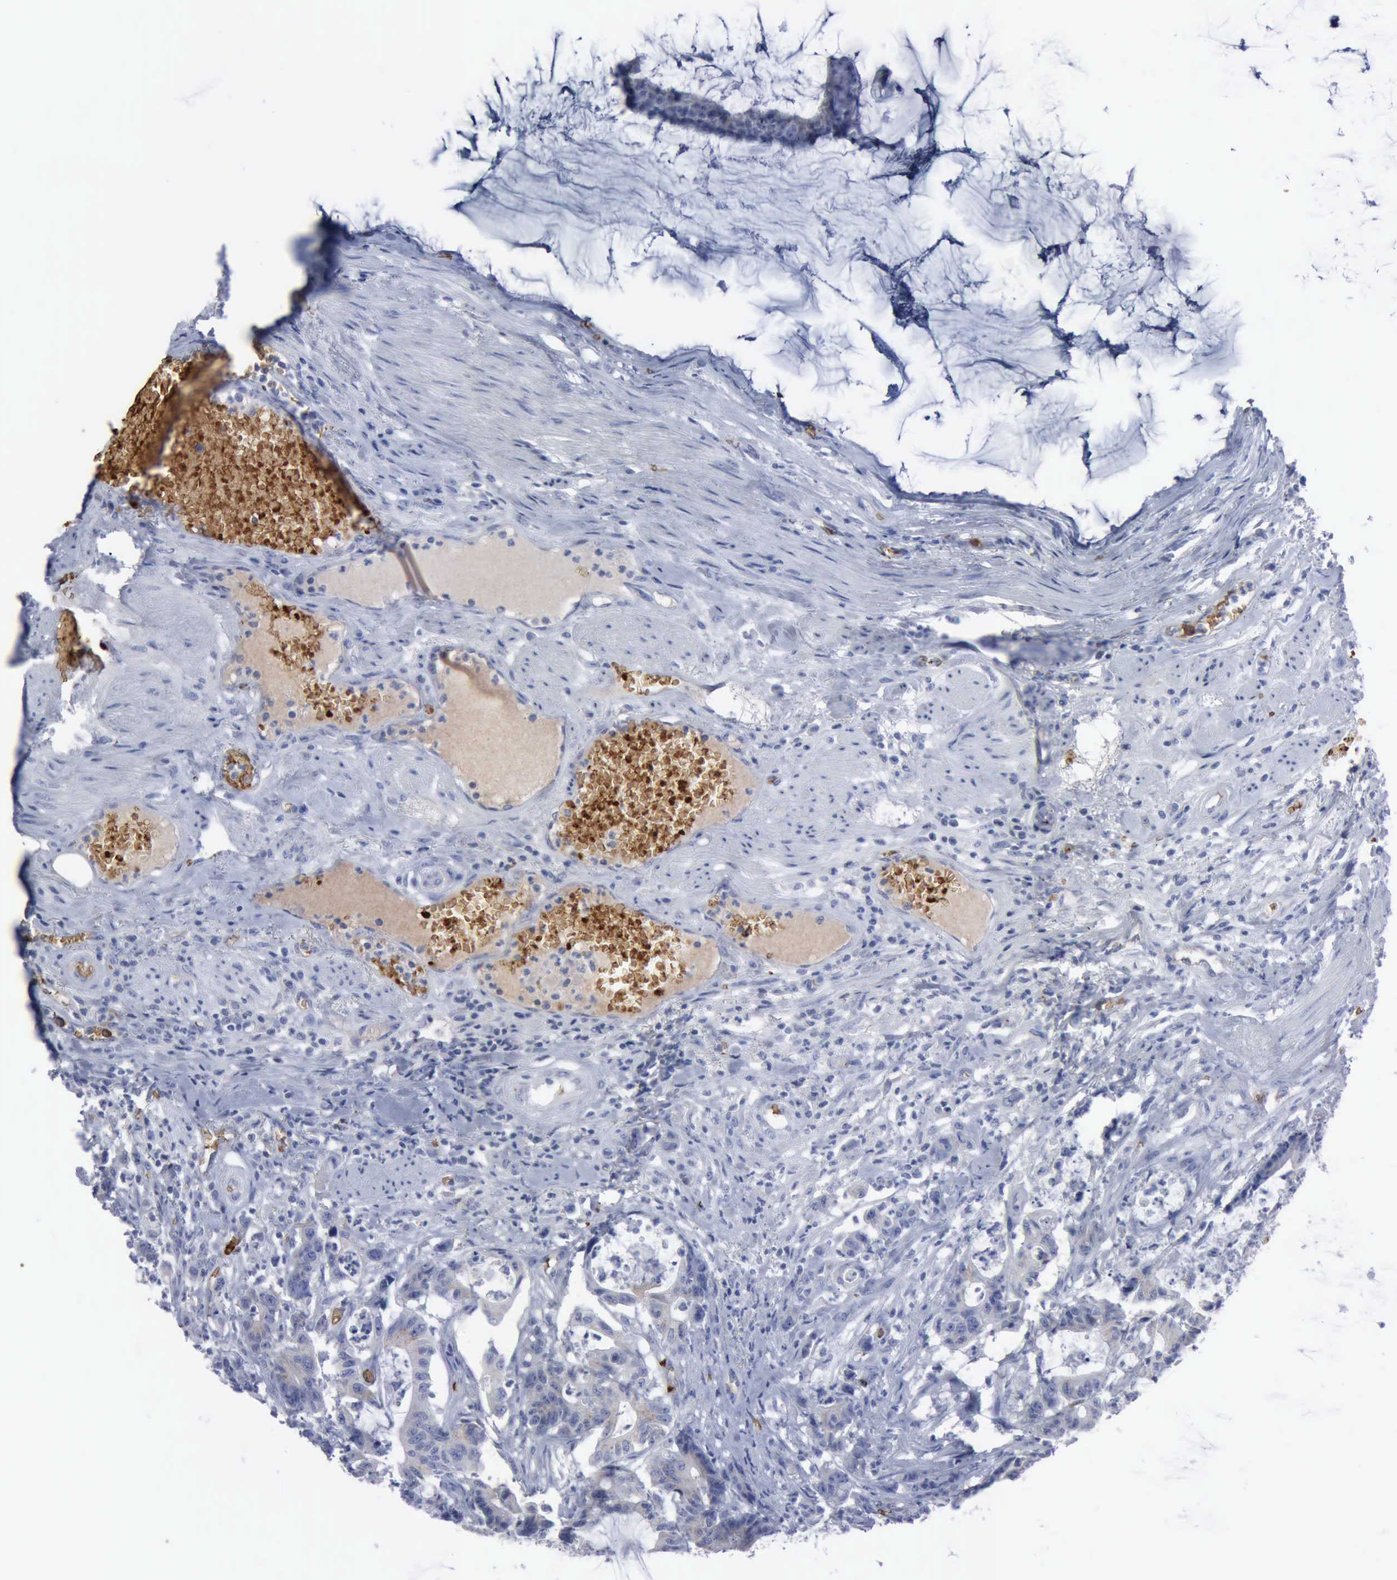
{"staining": {"intensity": "weak", "quantity": ">75%", "location": "cytoplasmic/membranous"}, "tissue": "colorectal cancer", "cell_type": "Tumor cells", "image_type": "cancer", "snomed": [{"axis": "morphology", "description": "Adenocarcinoma, NOS"}, {"axis": "topography", "description": "Colon"}], "caption": "Colorectal cancer stained for a protein (brown) reveals weak cytoplasmic/membranous positive positivity in about >75% of tumor cells.", "gene": "TGFB1", "patient": {"sex": "female", "age": 84}}